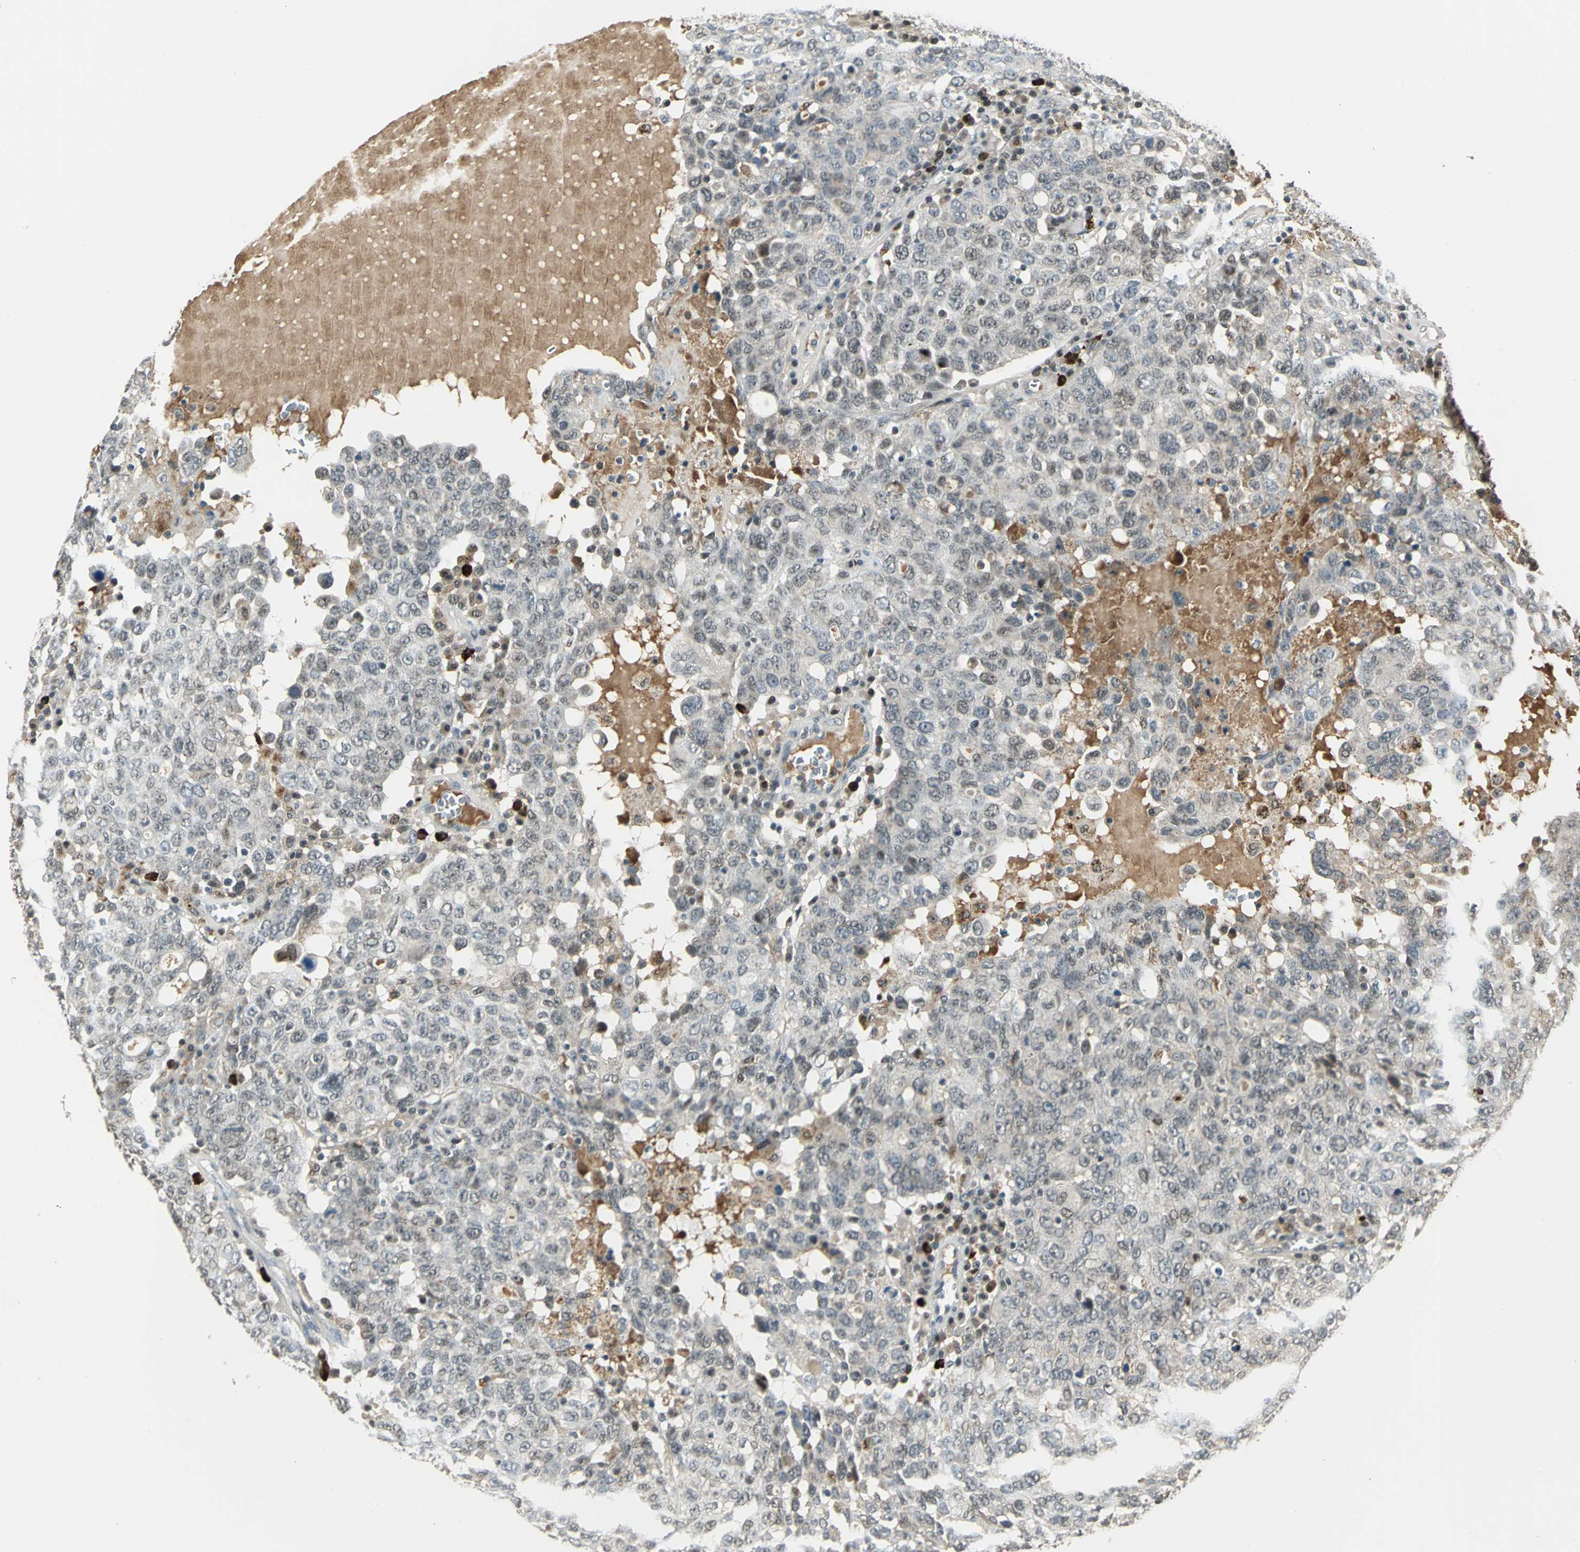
{"staining": {"intensity": "negative", "quantity": "none", "location": "none"}, "tissue": "ovarian cancer", "cell_type": "Tumor cells", "image_type": "cancer", "snomed": [{"axis": "morphology", "description": "Carcinoma, endometroid"}, {"axis": "topography", "description": "Ovary"}], "caption": "Endometroid carcinoma (ovarian) was stained to show a protein in brown. There is no significant positivity in tumor cells. (Stains: DAB immunohistochemistry (IHC) with hematoxylin counter stain, Microscopy: brightfield microscopy at high magnification).", "gene": "RAD17", "patient": {"sex": "female", "age": 62}}